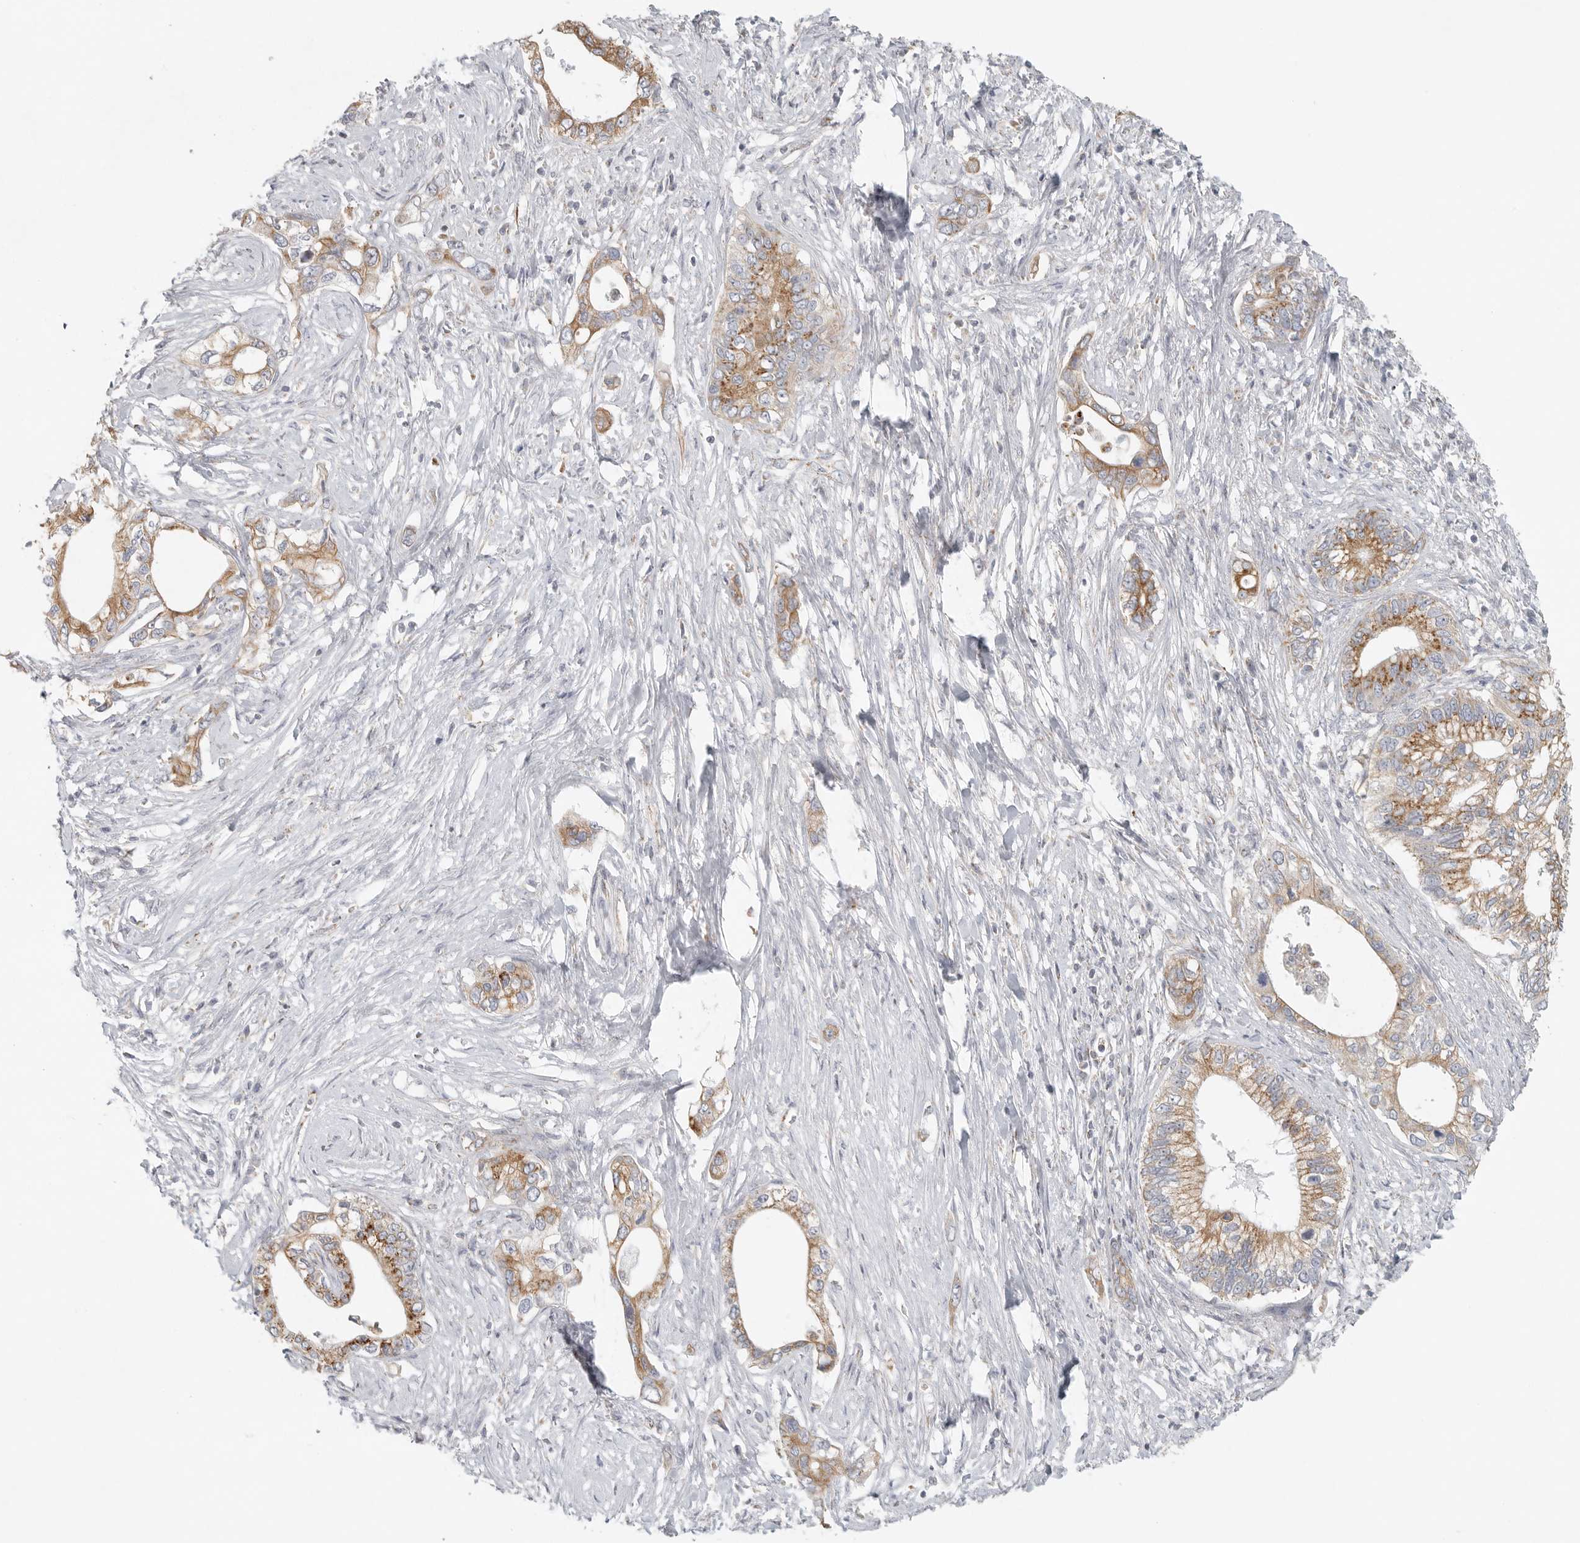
{"staining": {"intensity": "moderate", "quantity": ">75%", "location": "cytoplasmic/membranous"}, "tissue": "pancreatic cancer", "cell_type": "Tumor cells", "image_type": "cancer", "snomed": [{"axis": "morphology", "description": "Normal tissue, NOS"}, {"axis": "morphology", "description": "Adenocarcinoma, NOS"}, {"axis": "topography", "description": "Pancreas"}, {"axis": "topography", "description": "Peripheral nerve tissue"}], "caption": "Protein staining of pancreatic cancer (adenocarcinoma) tissue displays moderate cytoplasmic/membranous expression in about >75% of tumor cells.", "gene": "SLC25A26", "patient": {"sex": "male", "age": 59}}